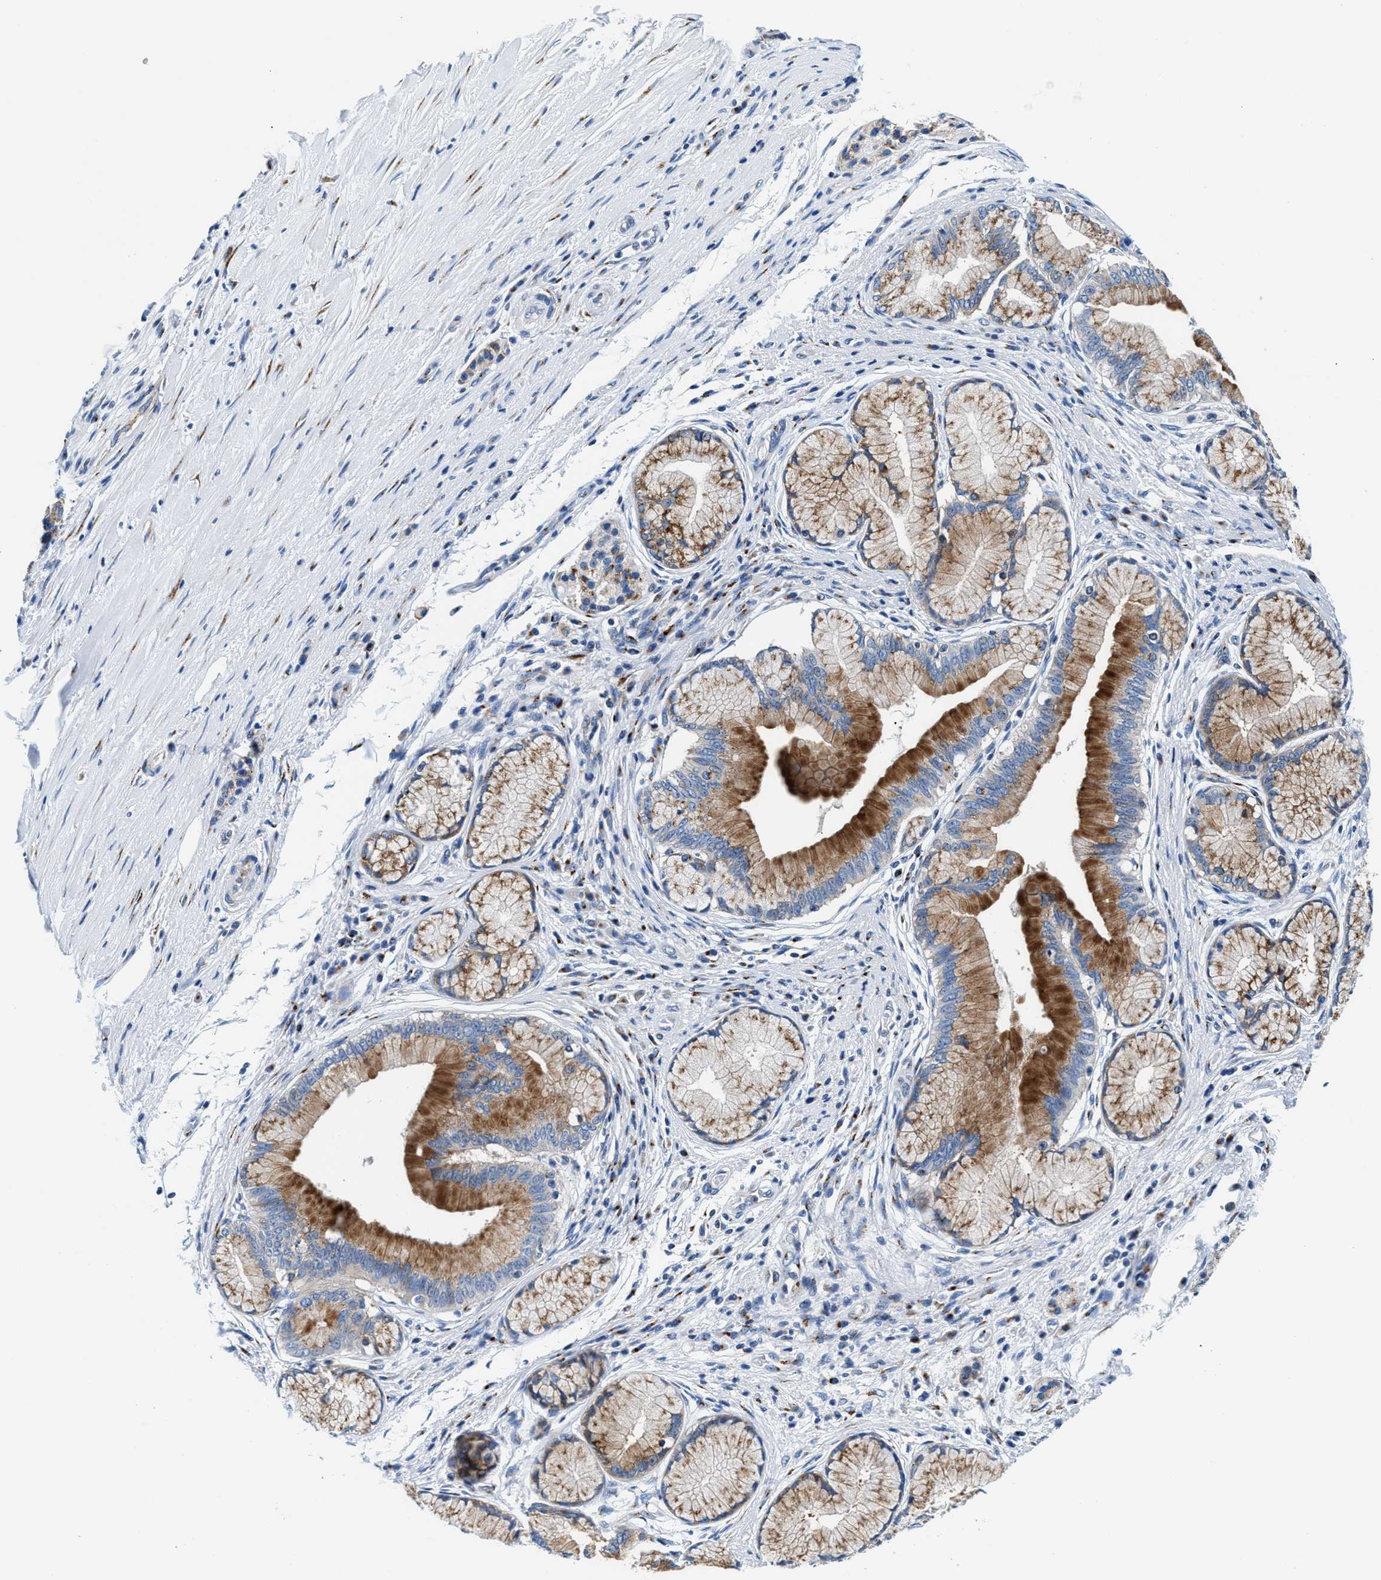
{"staining": {"intensity": "moderate", "quantity": ">75%", "location": "cytoplasmic/membranous"}, "tissue": "pancreatic cancer", "cell_type": "Tumor cells", "image_type": "cancer", "snomed": [{"axis": "morphology", "description": "Adenocarcinoma, NOS"}, {"axis": "topography", "description": "Pancreas"}], "caption": "Tumor cells demonstrate medium levels of moderate cytoplasmic/membranous staining in about >75% of cells in pancreatic cancer.", "gene": "VPS53", "patient": {"sex": "female", "age": 70}}